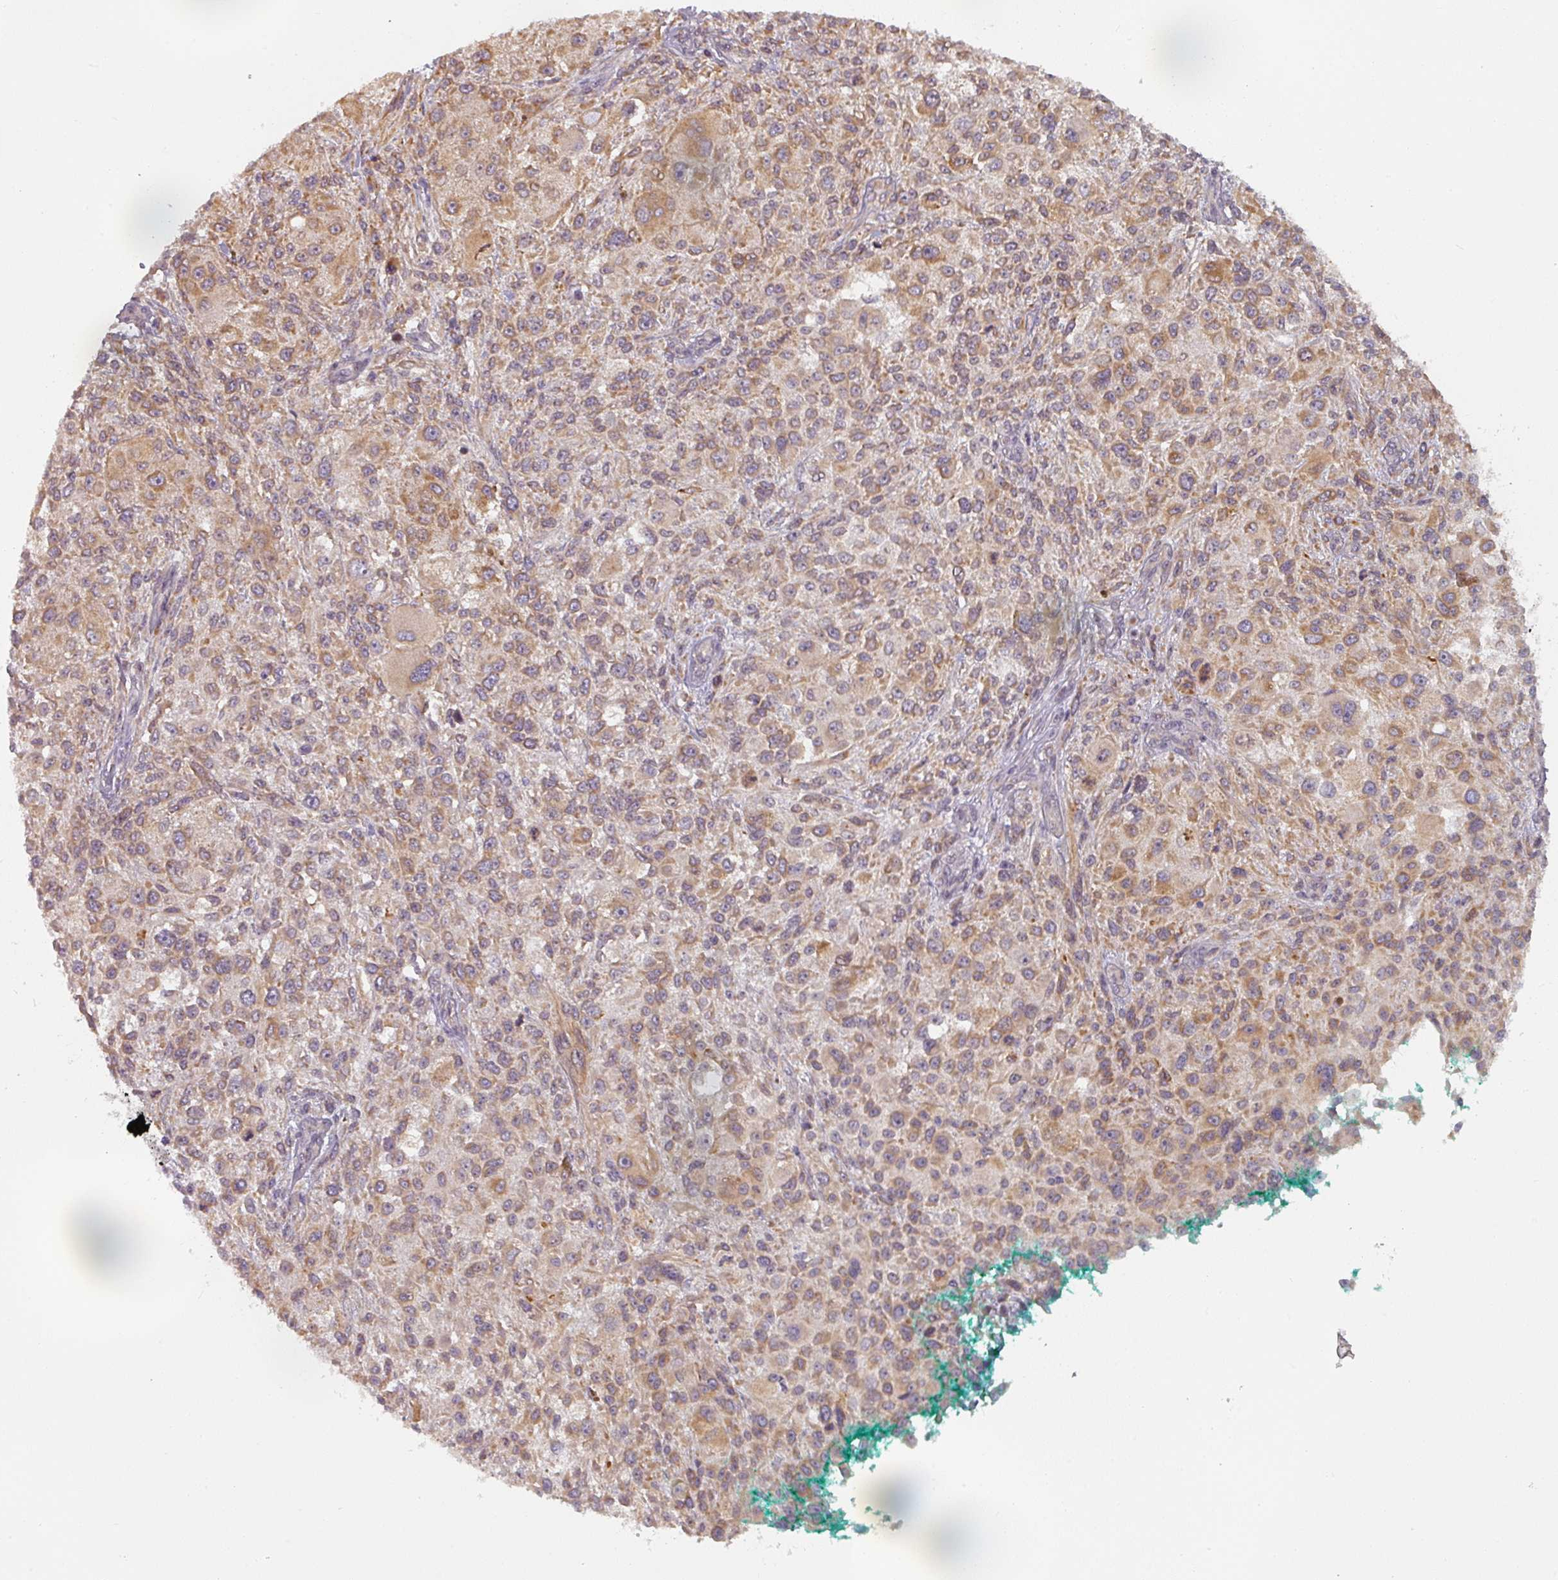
{"staining": {"intensity": "moderate", "quantity": ">75%", "location": "cytoplasmic/membranous"}, "tissue": "melanoma", "cell_type": "Tumor cells", "image_type": "cancer", "snomed": [{"axis": "morphology", "description": "Necrosis, NOS"}, {"axis": "morphology", "description": "Malignant melanoma, NOS"}, {"axis": "topography", "description": "Skin"}], "caption": "Melanoma tissue displays moderate cytoplasmic/membranous expression in about >75% of tumor cells, visualized by immunohistochemistry.", "gene": "TAPT1", "patient": {"sex": "female", "age": 87}}